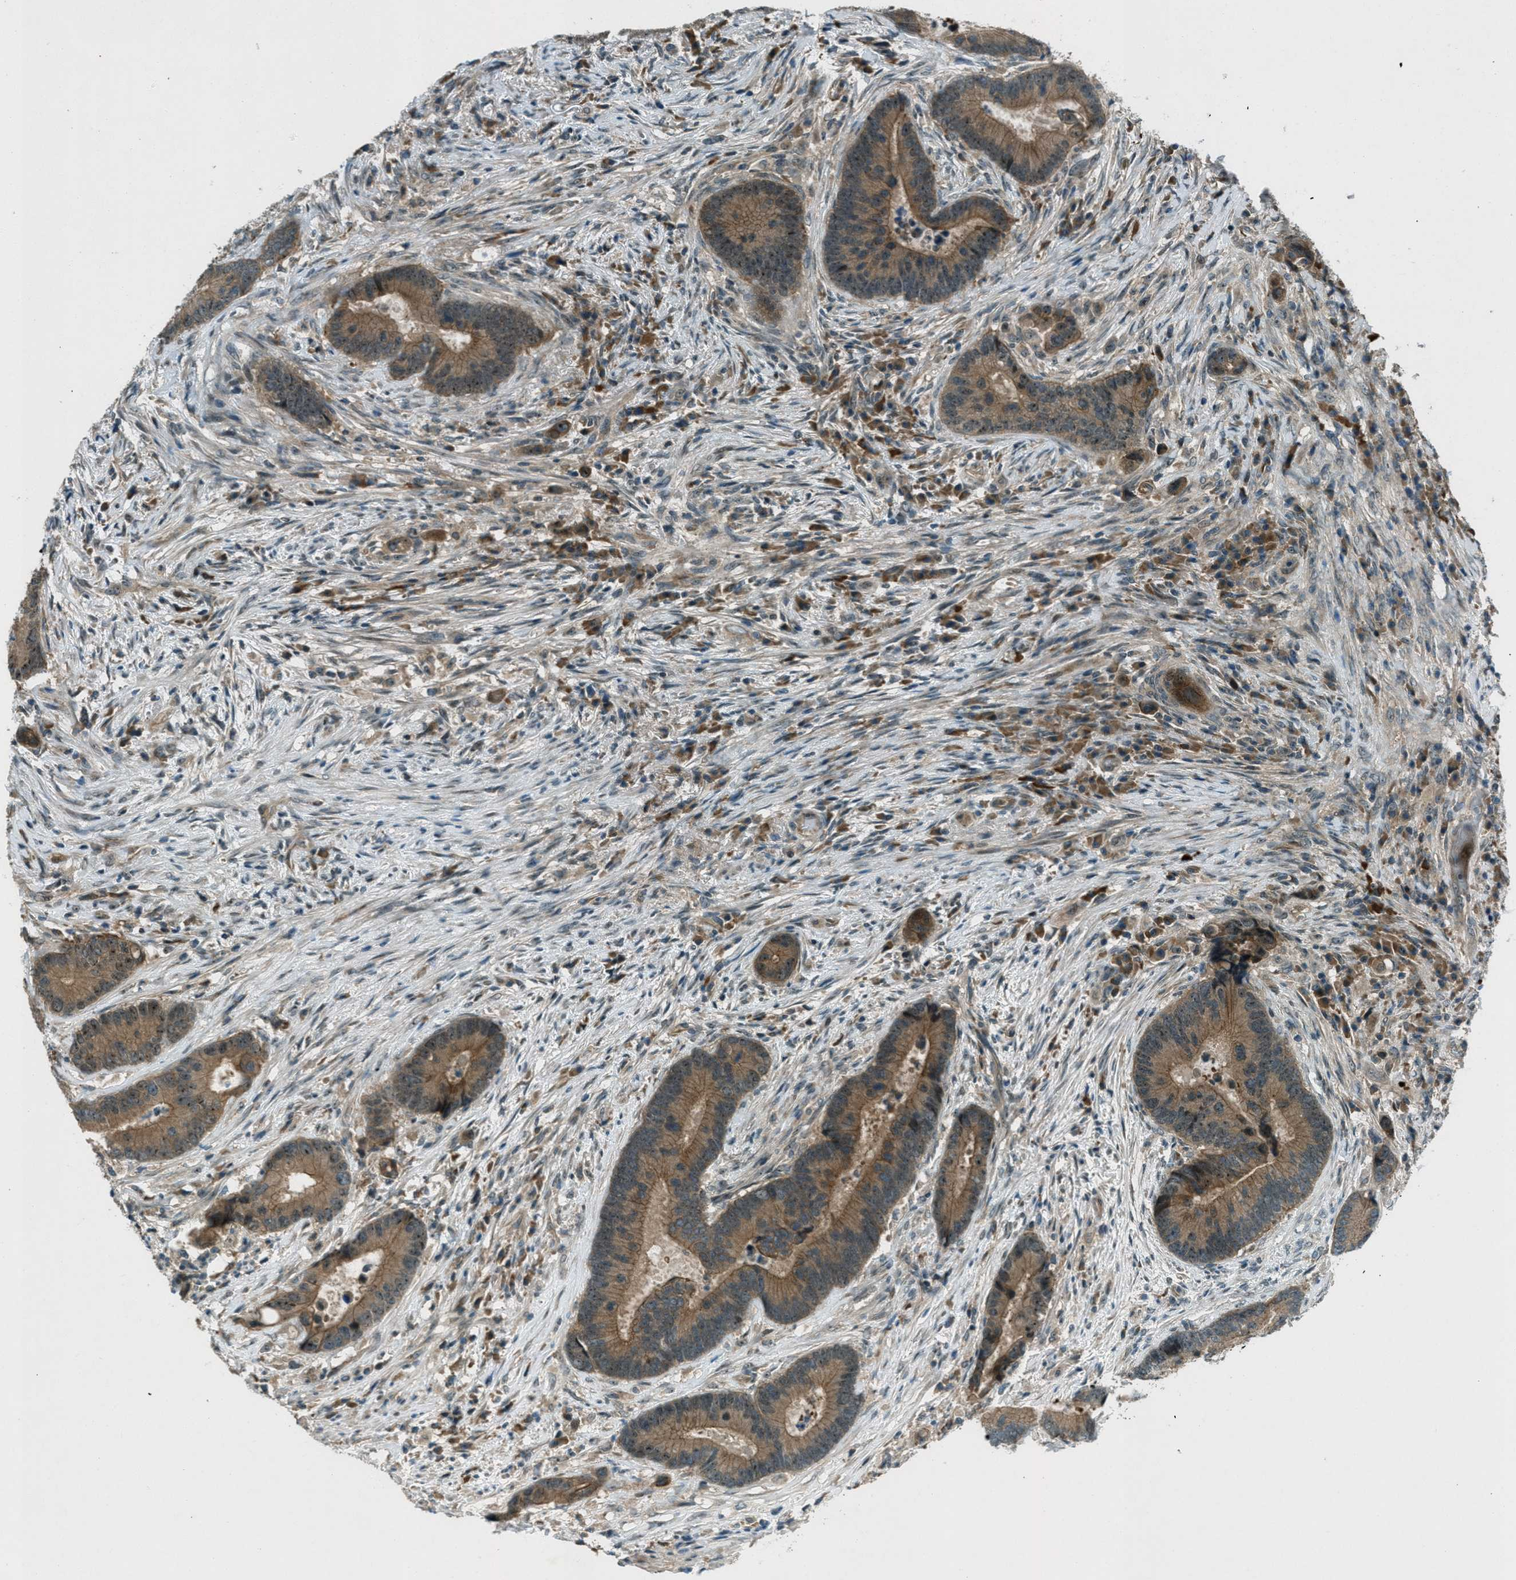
{"staining": {"intensity": "moderate", "quantity": ">75%", "location": "cytoplasmic/membranous"}, "tissue": "colorectal cancer", "cell_type": "Tumor cells", "image_type": "cancer", "snomed": [{"axis": "morphology", "description": "Adenocarcinoma, NOS"}, {"axis": "topography", "description": "Rectum"}], "caption": "An image of colorectal adenocarcinoma stained for a protein displays moderate cytoplasmic/membranous brown staining in tumor cells.", "gene": "STK11", "patient": {"sex": "female", "age": 89}}